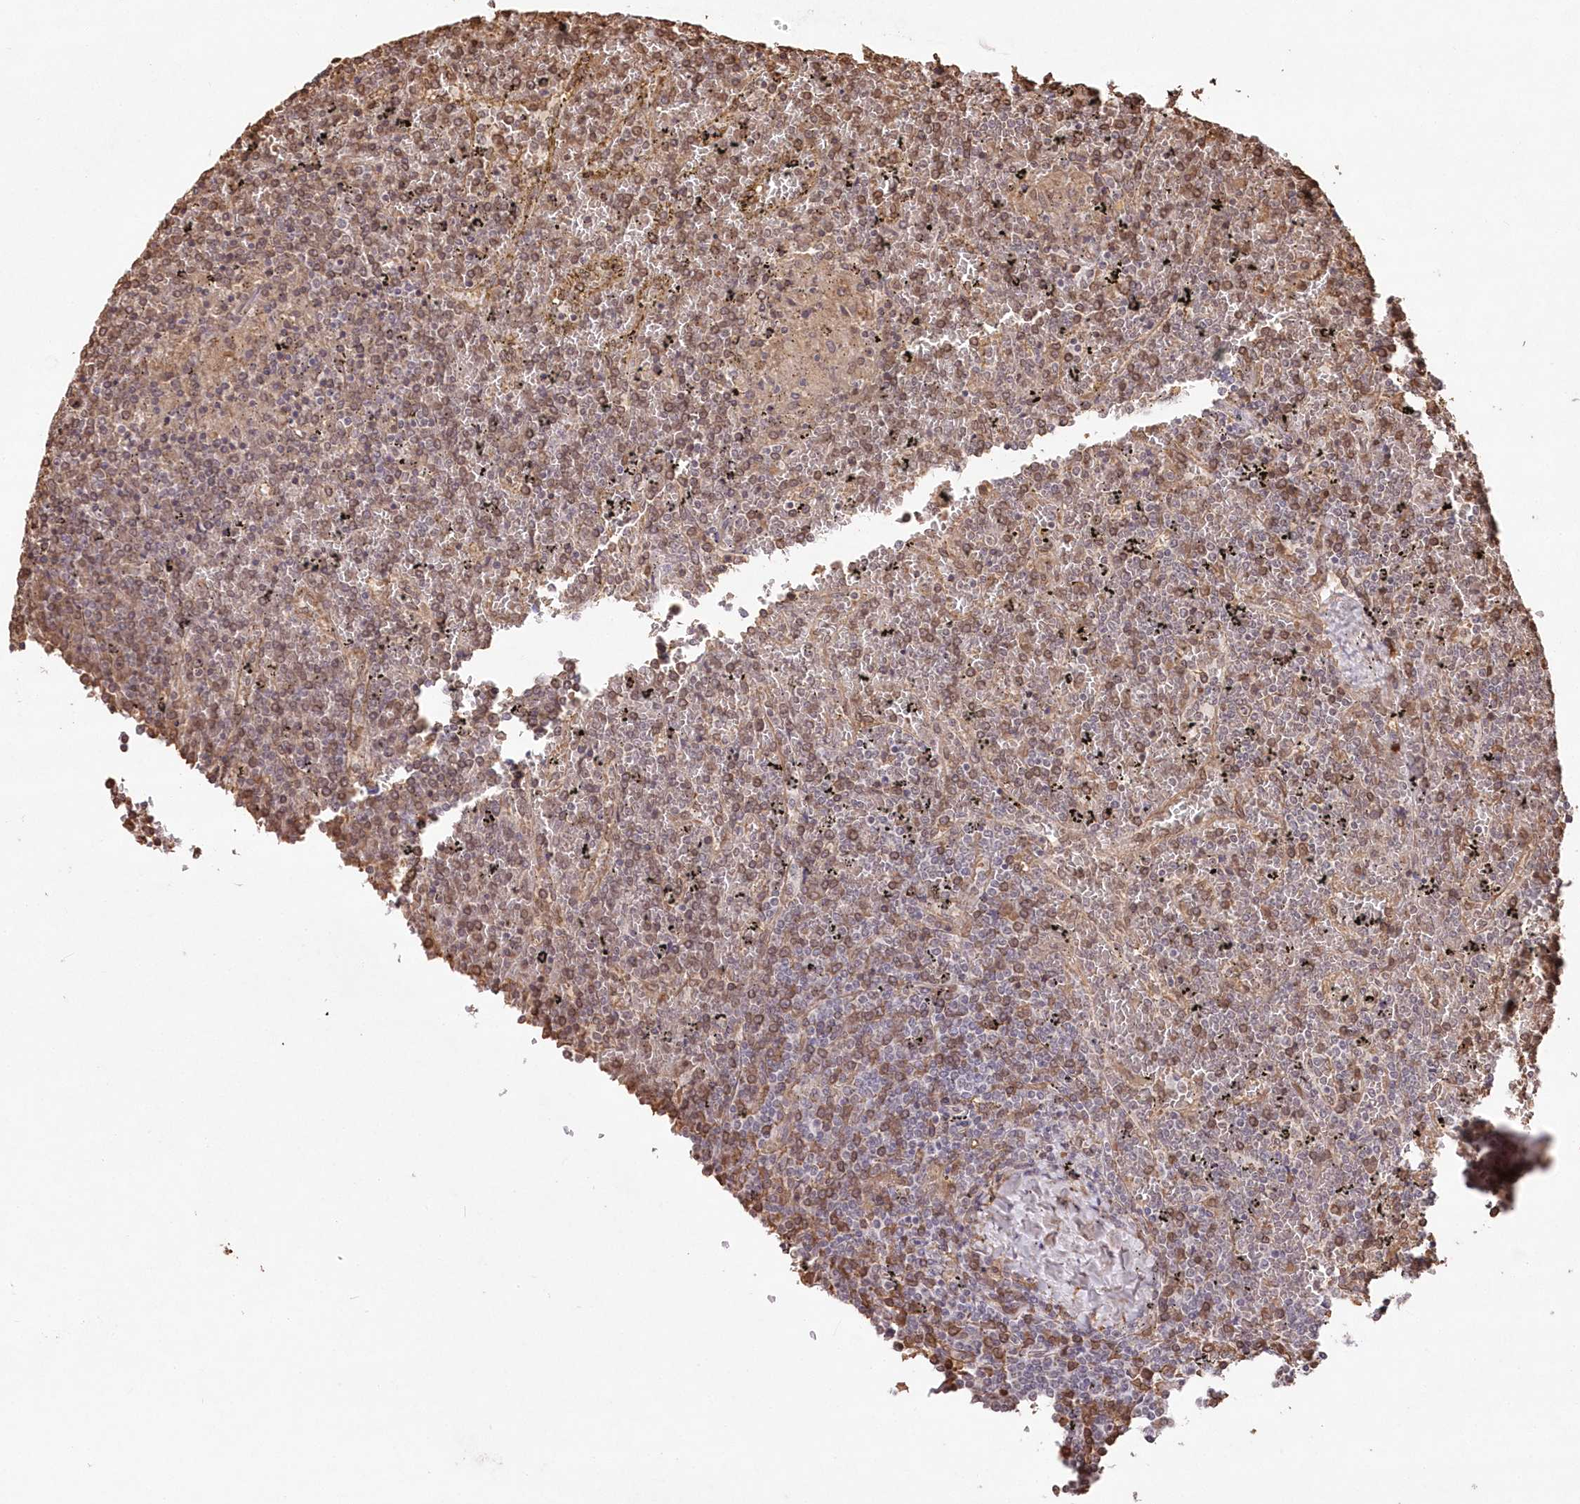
{"staining": {"intensity": "negative", "quantity": "none", "location": "none"}, "tissue": "lymphoma", "cell_type": "Tumor cells", "image_type": "cancer", "snomed": [{"axis": "morphology", "description": "Malignant lymphoma, non-Hodgkin's type, Low grade"}, {"axis": "topography", "description": "Spleen"}], "caption": "This is an immunohistochemistry histopathology image of human malignant lymphoma, non-Hodgkin's type (low-grade). There is no staining in tumor cells.", "gene": "RBM27", "patient": {"sex": "female", "age": 19}}